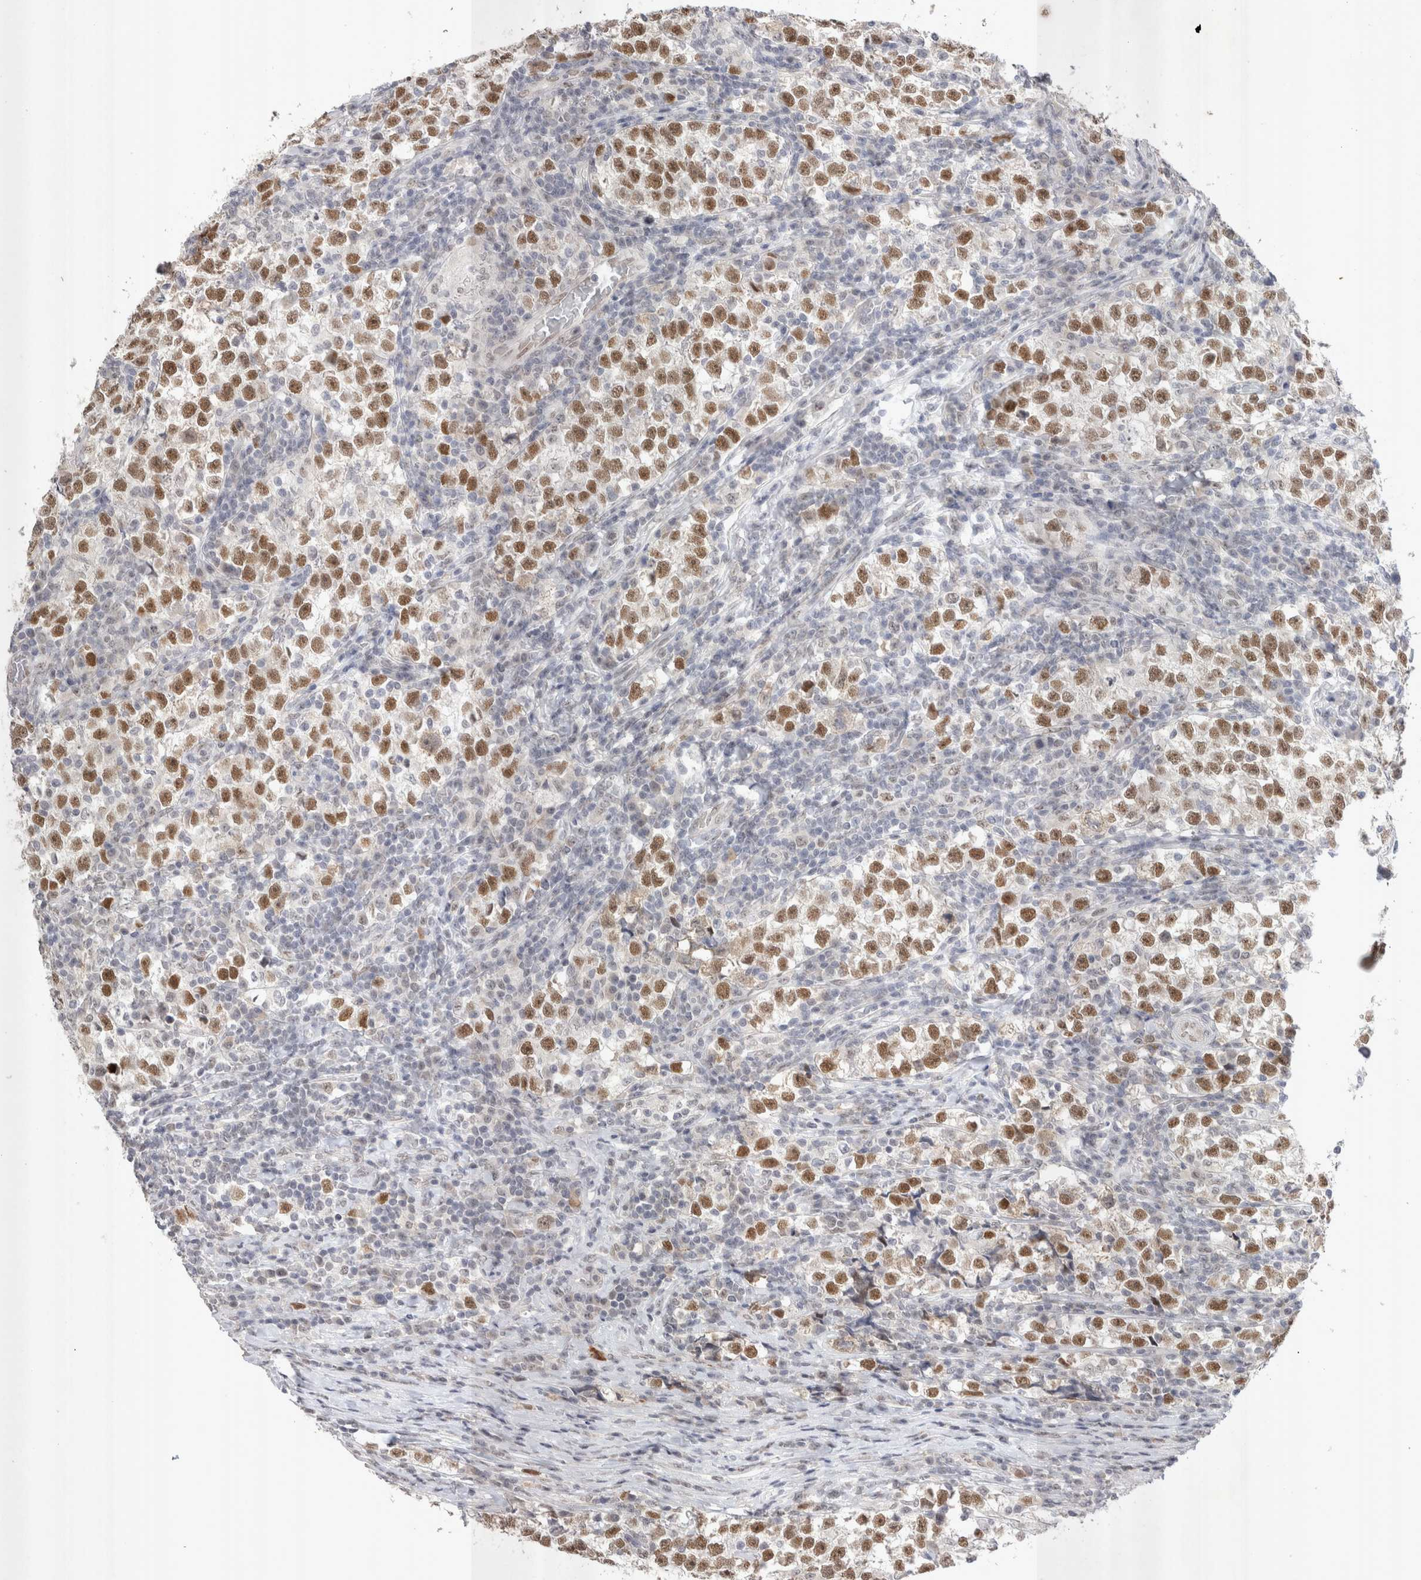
{"staining": {"intensity": "moderate", "quantity": ">75%", "location": "nuclear"}, "tissue": "testis cancer", "cell_type": "Tumor cells", "image_type": "cancer", "snomed": [{"axis": "morphology", "description": "Normal tissue, NOS"}, {"axis": "morphology", "description": "Seminoma, NOS"}, {"axis": "topography", "description": "Testis"}], "caption": "IHC staining of testis cancer (seminoma), which exhibits medium levels of moderate nuclear positivity in about >75% of tumor cells indicating moderate nuclear protein expression. The staining was performed using DAB (brown) for protein detection and nuclei were counterstained in hematoxylin (blue).", "gene": "RECQL4", "patient": {"sex": "male", "age": 43}}